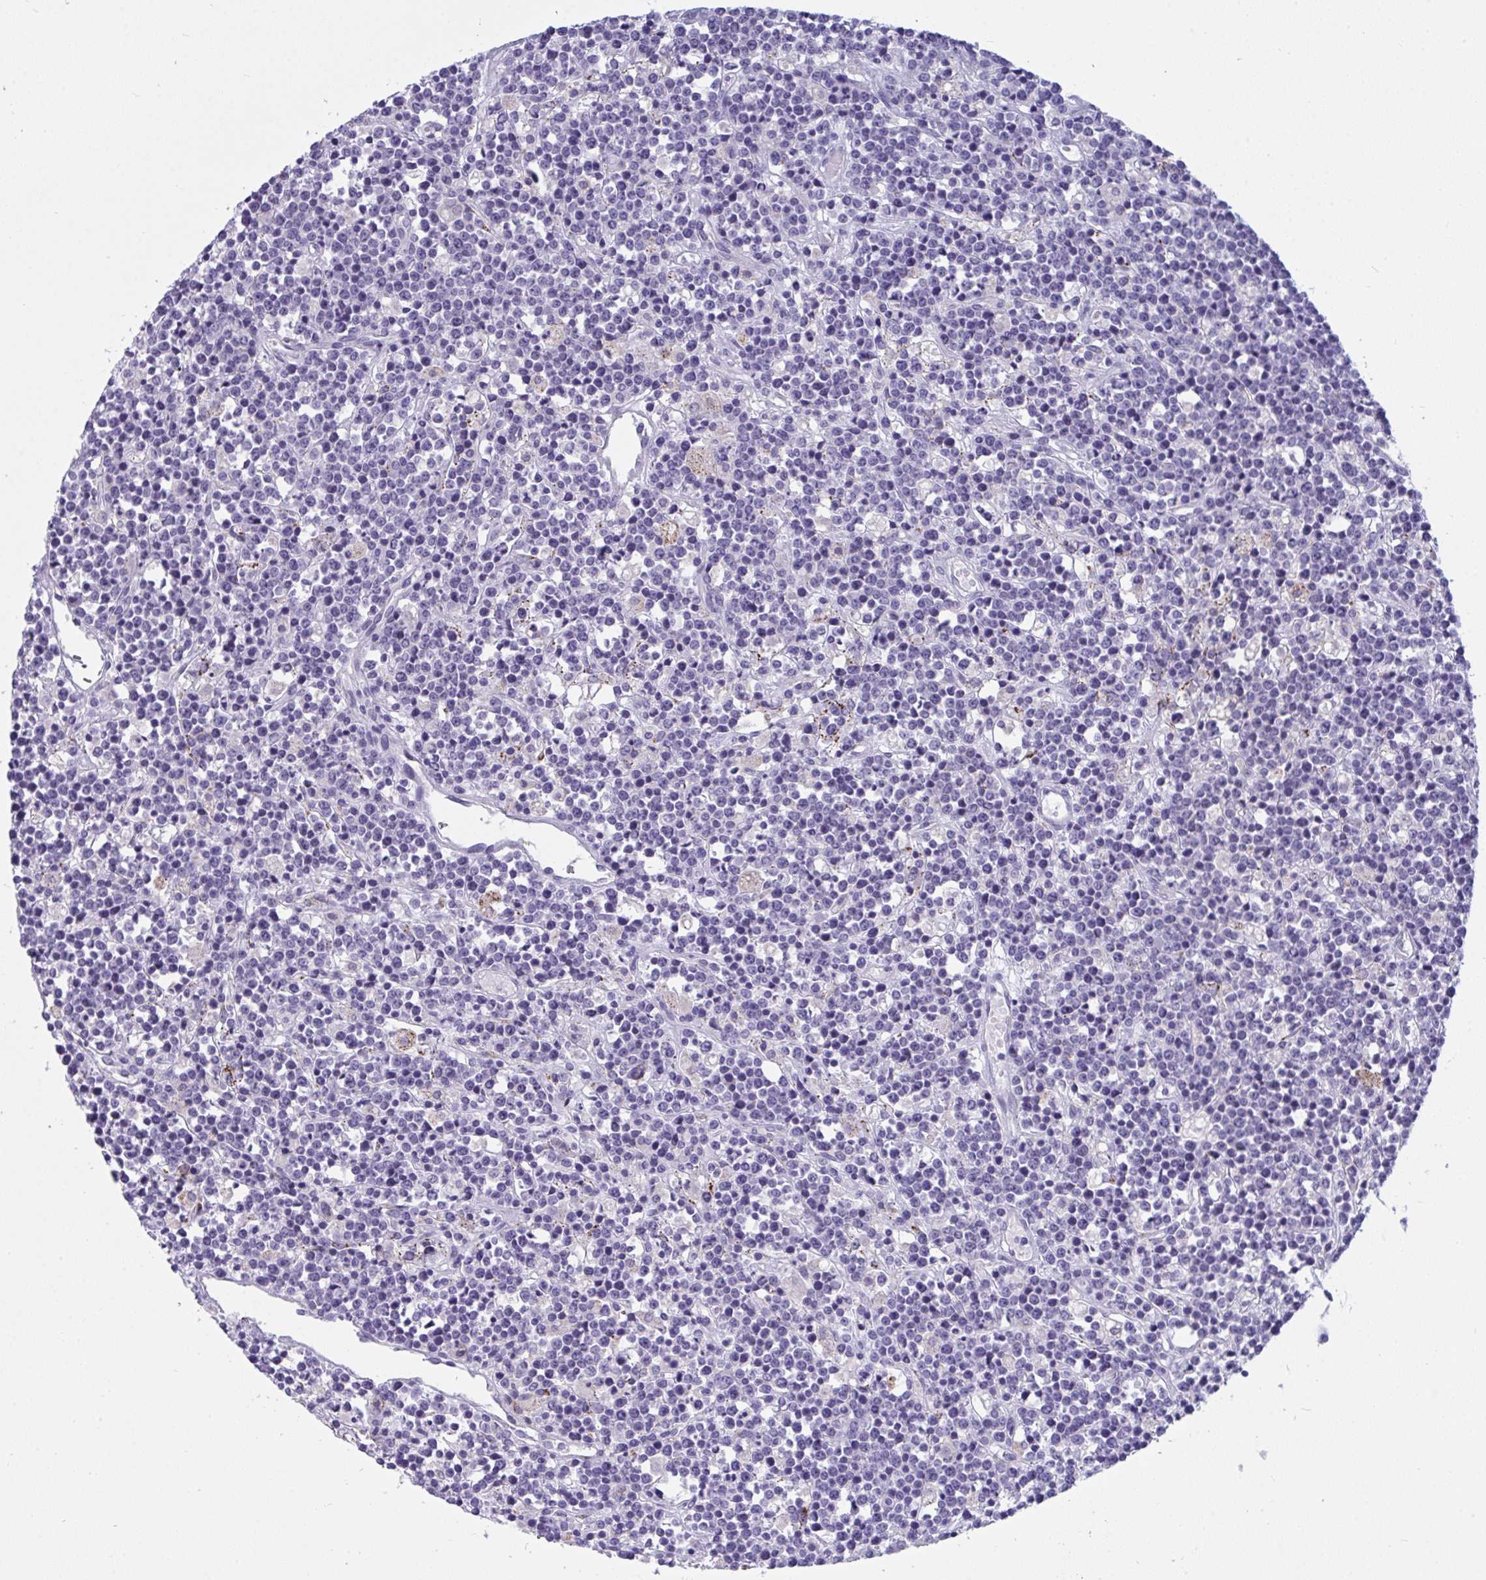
{"staining": {"intensity": "negative", "quantity": "none", "location": "none"}, "tissue": "lymphoma", "cell_type": "Tumor cells", "image_type": "cancer", "snomed": [{"axis": "morphology", "description": "Malignant lymphoma, non-Hodgkin's type, High grade"}, {"axis": "topography", "description": "Ovary"}], "caption": "Micrograph shows no protein staining in tumor cells of lymphoma tissue.", "gene": "SEMA6B", "patient": {"sex": "female", "age": 56}}